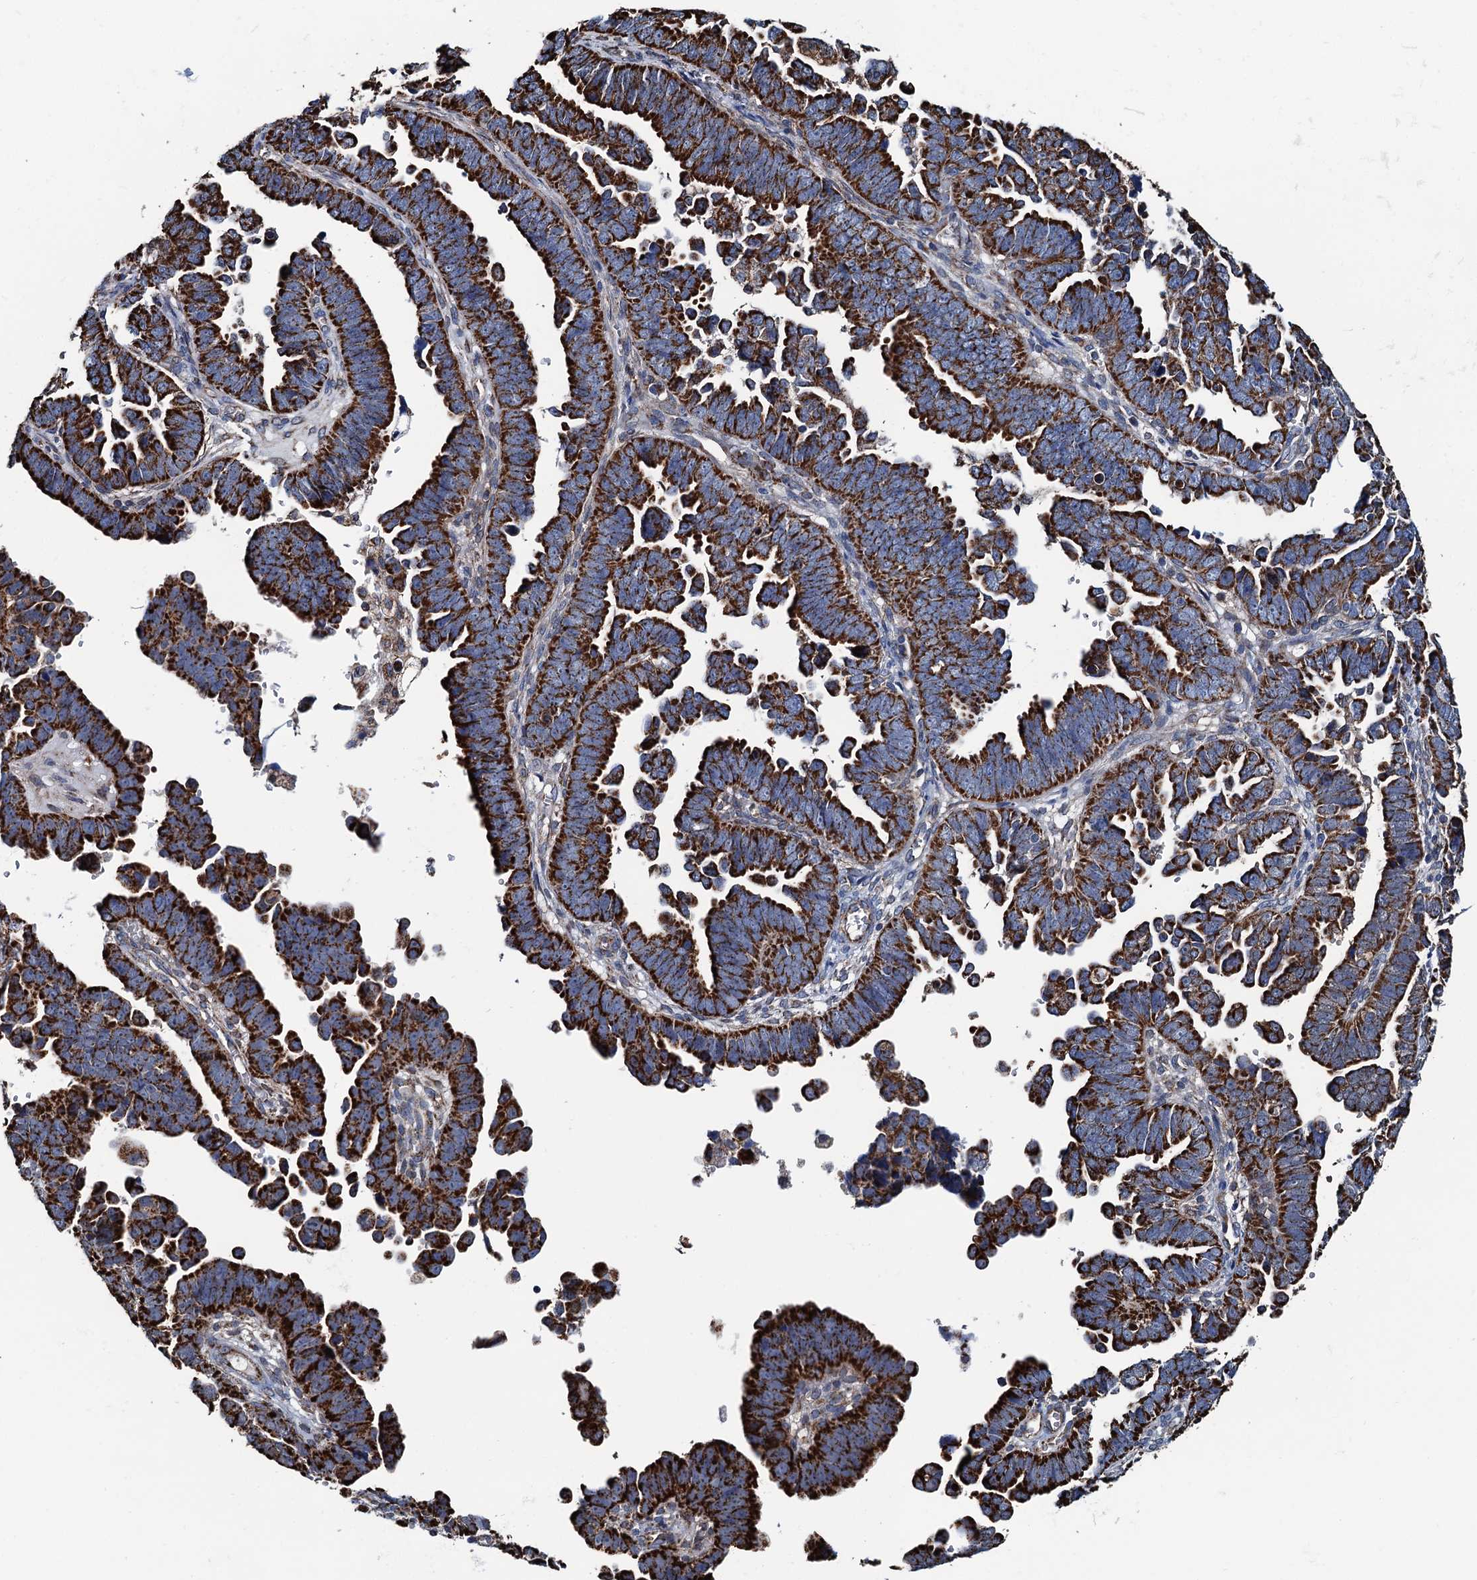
{"staining": {"intensity": "strong", "quantity": ">75%", "location": "cytoplasmic/membranous"}, "tissue": "endometrial cancer", "cell_type": "Tumor cells", "image_type": "cancer", "snomed": [{"axis": "morphology", "description": "Adenocarcinoma, NOS"}, {"axis": "topography", "description": "Endometrium"}], "caption": "Protein expression analysis of endometrial adenocarcinoma shows strong cytoplasmic/membranous positivity in approximately >75% of tumor cells.", "gene": "AAGAB", "patient": {"sex": "female", "age": 75}}